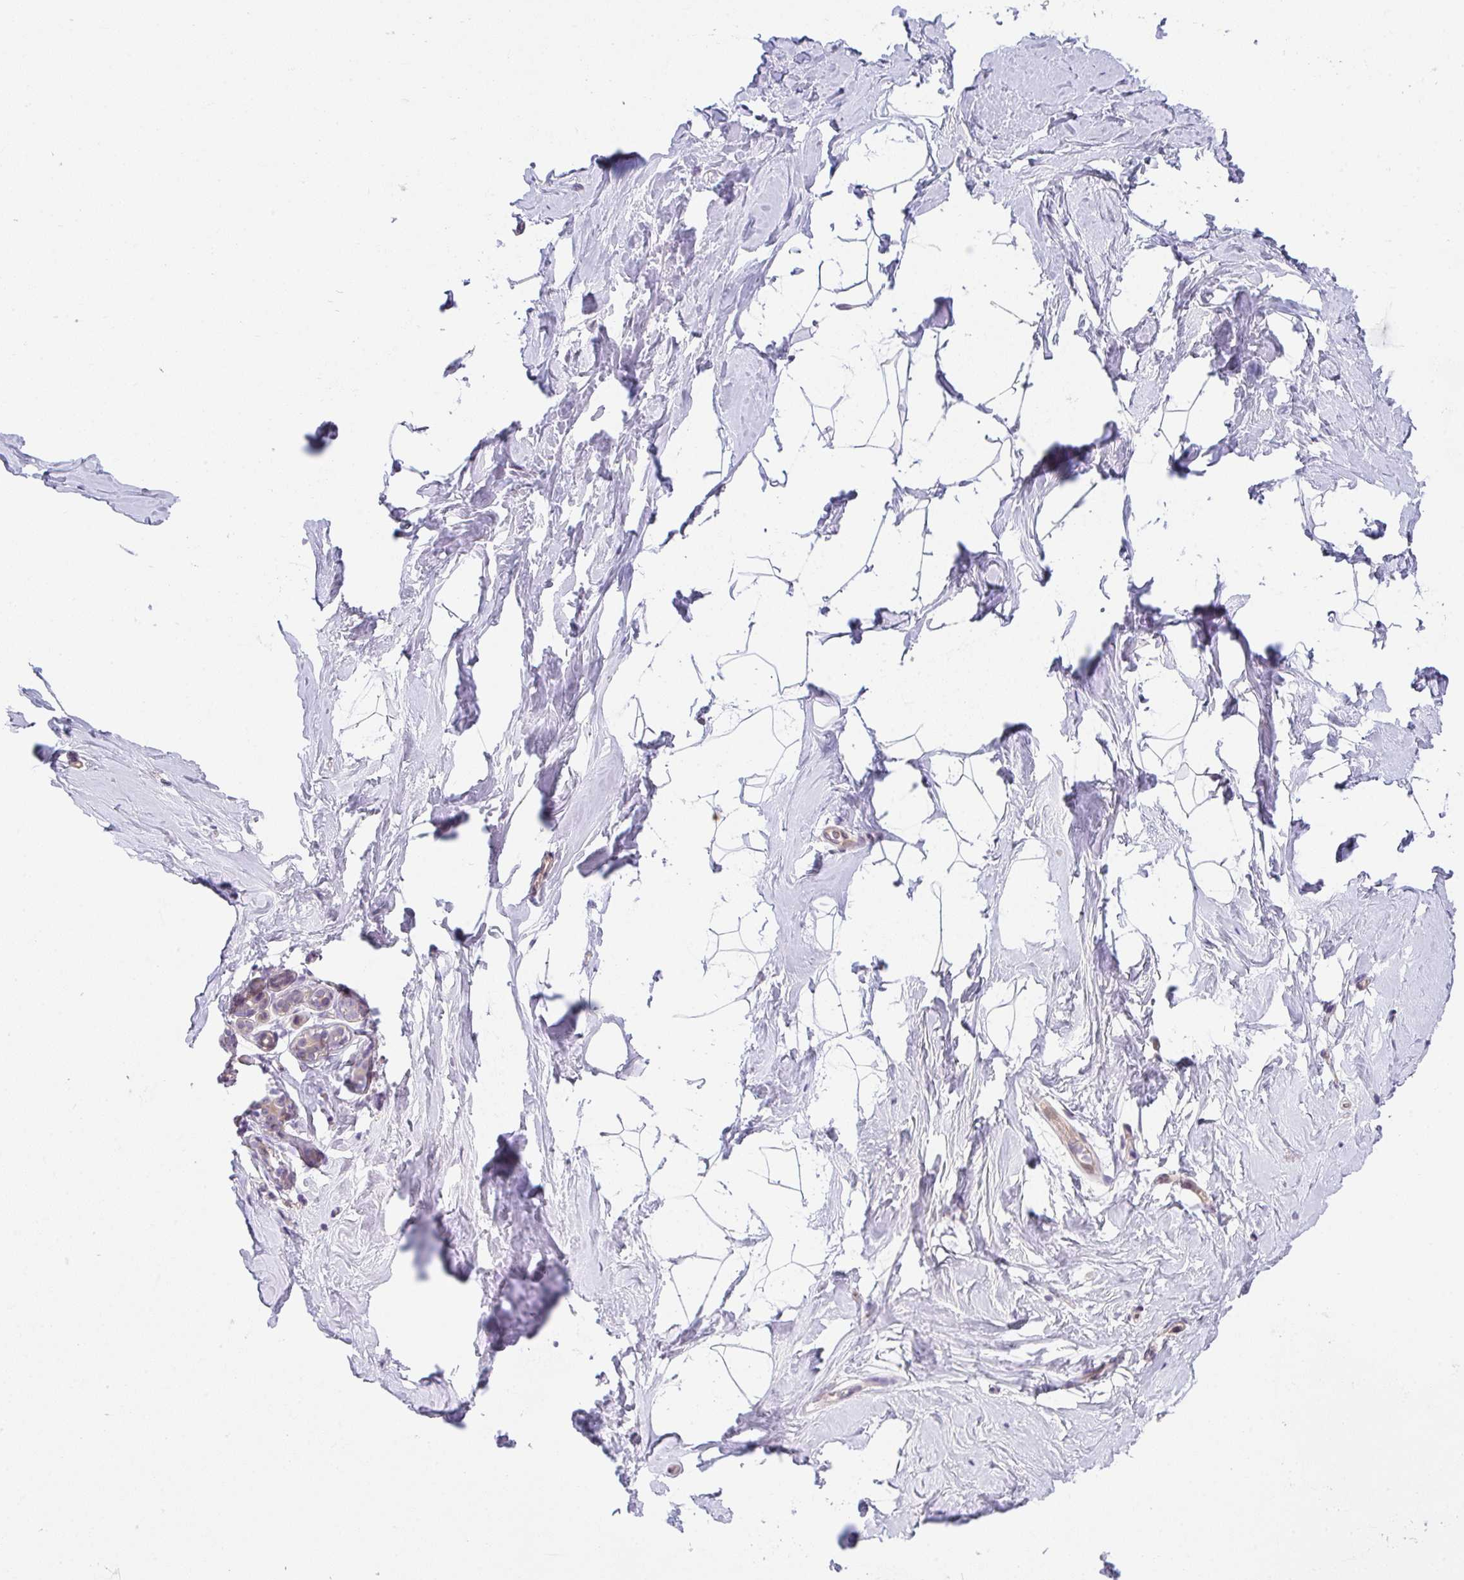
{"staining": {"intensity": "negative", "quantity": "none", "location": "none"}, "tissue": "breast", "cell_type": "Adipocytes", "image_type": "normal", "snomed": [{"axis": "morphology", "description": "Normal tissue, NOS"}, {"axis": "topography", "description": "Breast"}], "caption": "Adipocytes show no significant positivity in normal breast. (DAB IHC with hematoxylin counter stain).", "gene": "TNFRSF10A", "patient": {"sex": "female", "age": 32}}